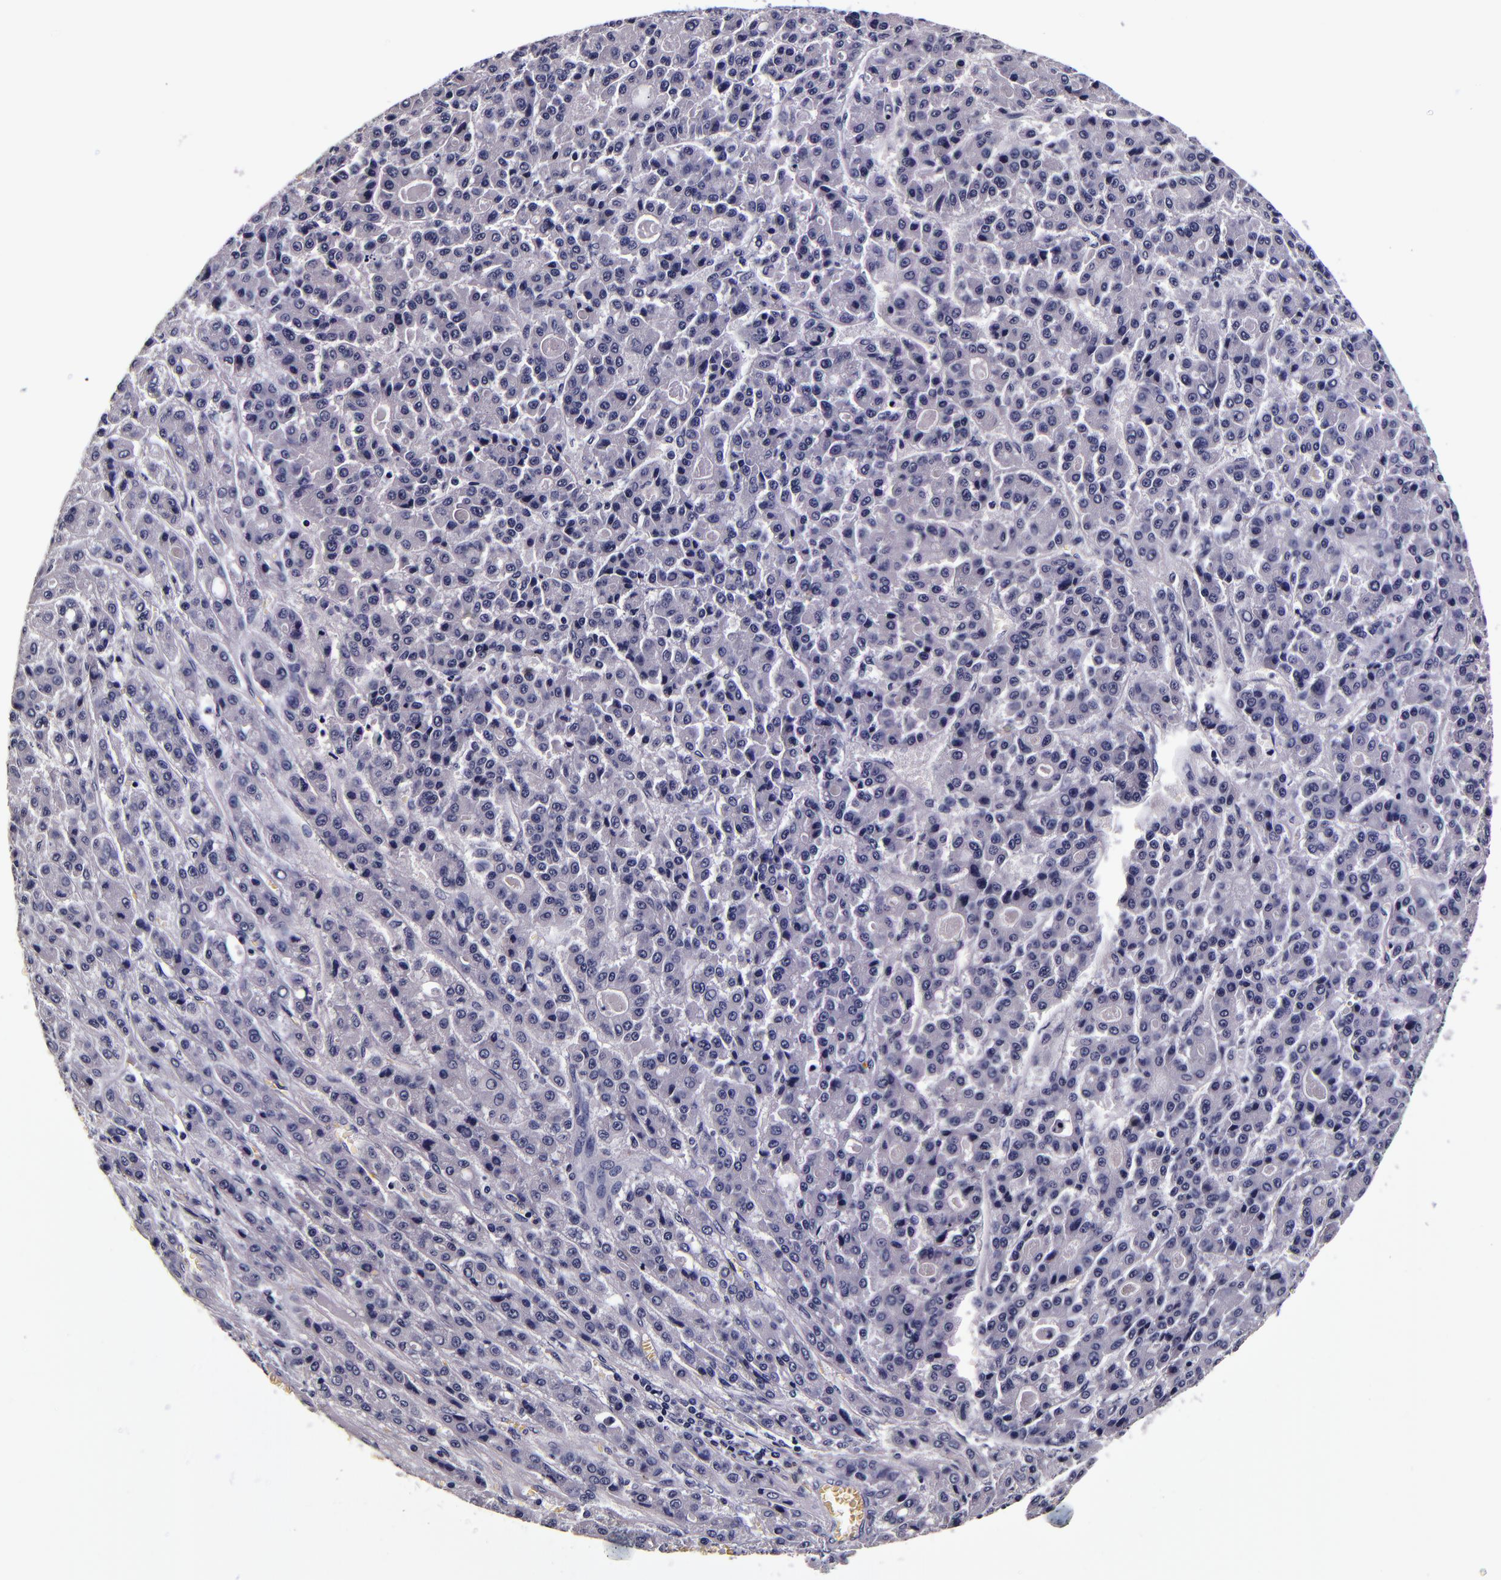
{"staining": {"intensity": "negative", "quantity": "none", "location": "none"}, "tissue": "liver cancer", "cell_type": "Tumor cells", "image_type": "cancer", "snomed": [{"axis": "morphology", "description": "Carcinoma, Hepatocellular, NOS"}, {"axis": "topography", "description": "Liver"}], "caption": "Tumor cells are negative for protein expression in human liver hepatocellular carcinoma.", "gene": "FBN1", "patient": {"sex": "male", "age": 70}}